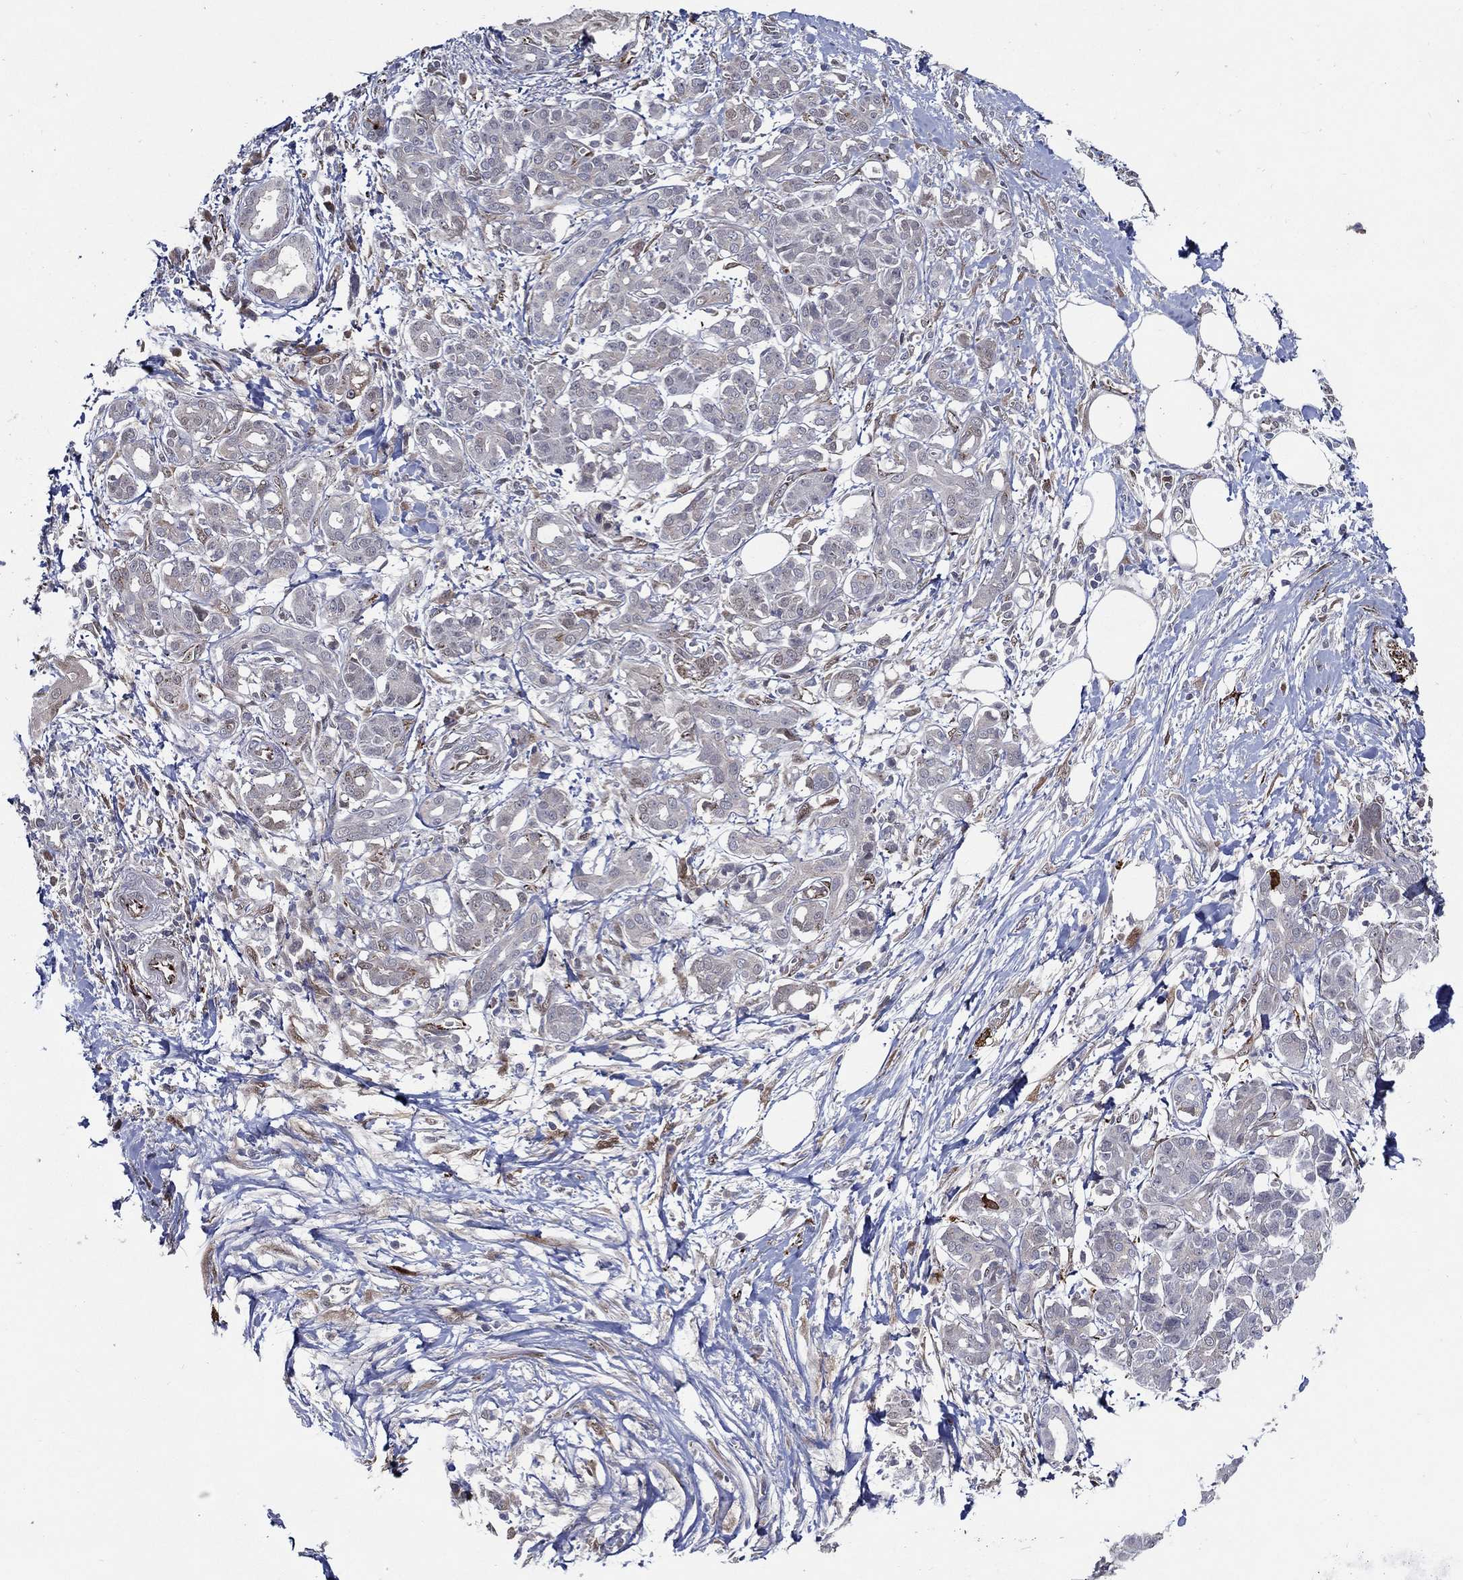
{"staining": {"intensity": "negative", "quantity": "none", "location": "none"}, "tissue": "pancreatic cancer", "cell_type": "Tumor cells", "image_type": "cancer", "snomed": [{"axis": "morphology", "description": "Adenocarcinoma, NOS"}, {"axis": "topography", "description": "Pancreas"}], "caption": "The photomicrograph exhibits no significant positivity in tumor cells of pancreatic cancer.", "gene": "ARHGAP11A", "patient": {"sex": "male", "age": 72}}